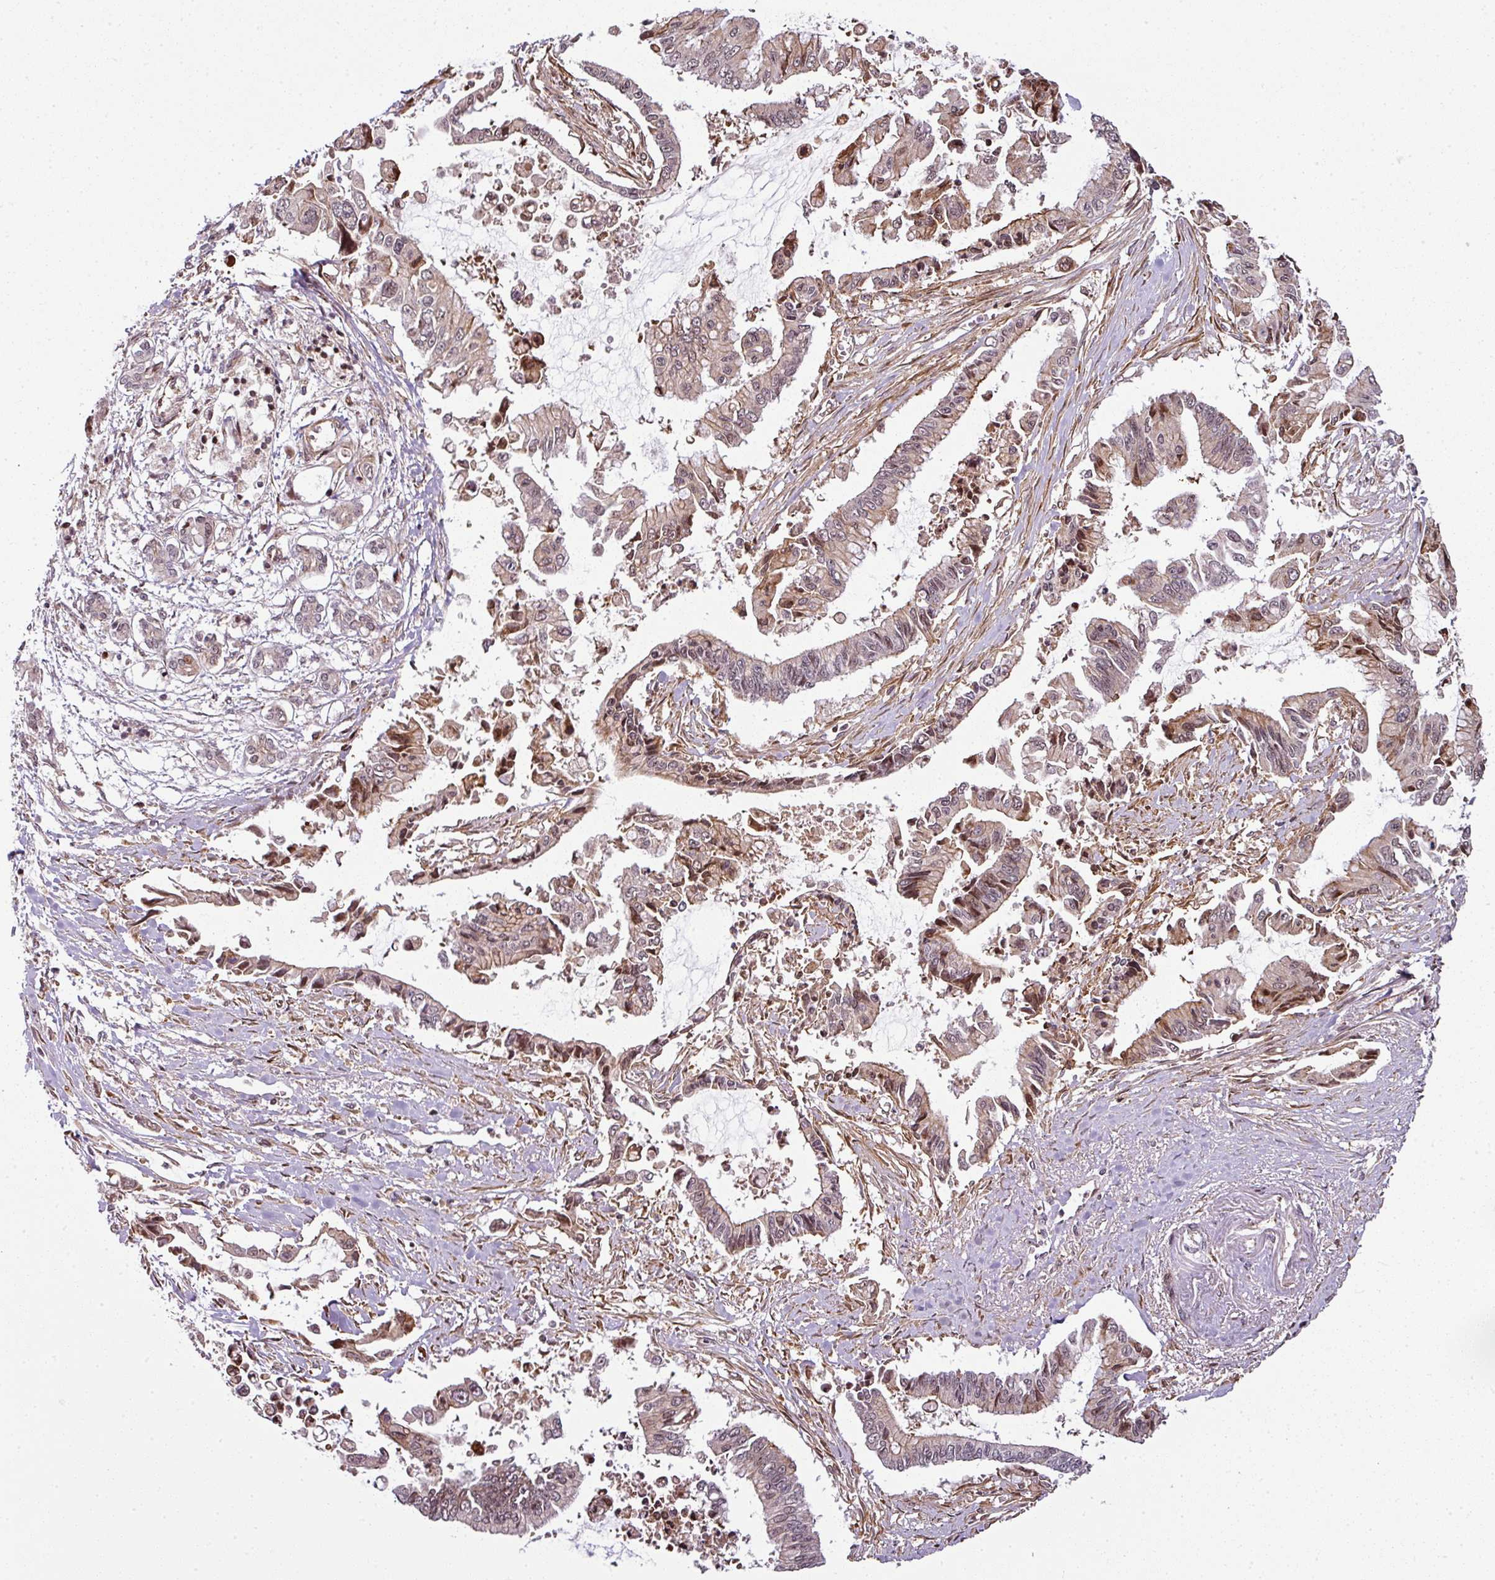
{"staining": {"intensity": "moderate", "quantity": "25%-75%", "location": "cytoplasmic/membranous,nuclear"}, "tissue": "pancreatic cancer", "cell_type": "Tumor cells", "image_type": "cancer", "snomed": [{"axis": "morphology", "description": "Adenocarcinoma, NOS"}, {"axis": "topography", "description": "Pancreas"}], "caption": "Tumor cells demonstrate medium levels of moderate cytoplasmic/membranous and nuclear staining in about 25%-75% of cells in adenocarcinoma (pancreatic). The protein is shown in brown color, while the nuclei are stained blue.", "gene": "ATAT1", "patient": {"sex": "male", "age": 84}}